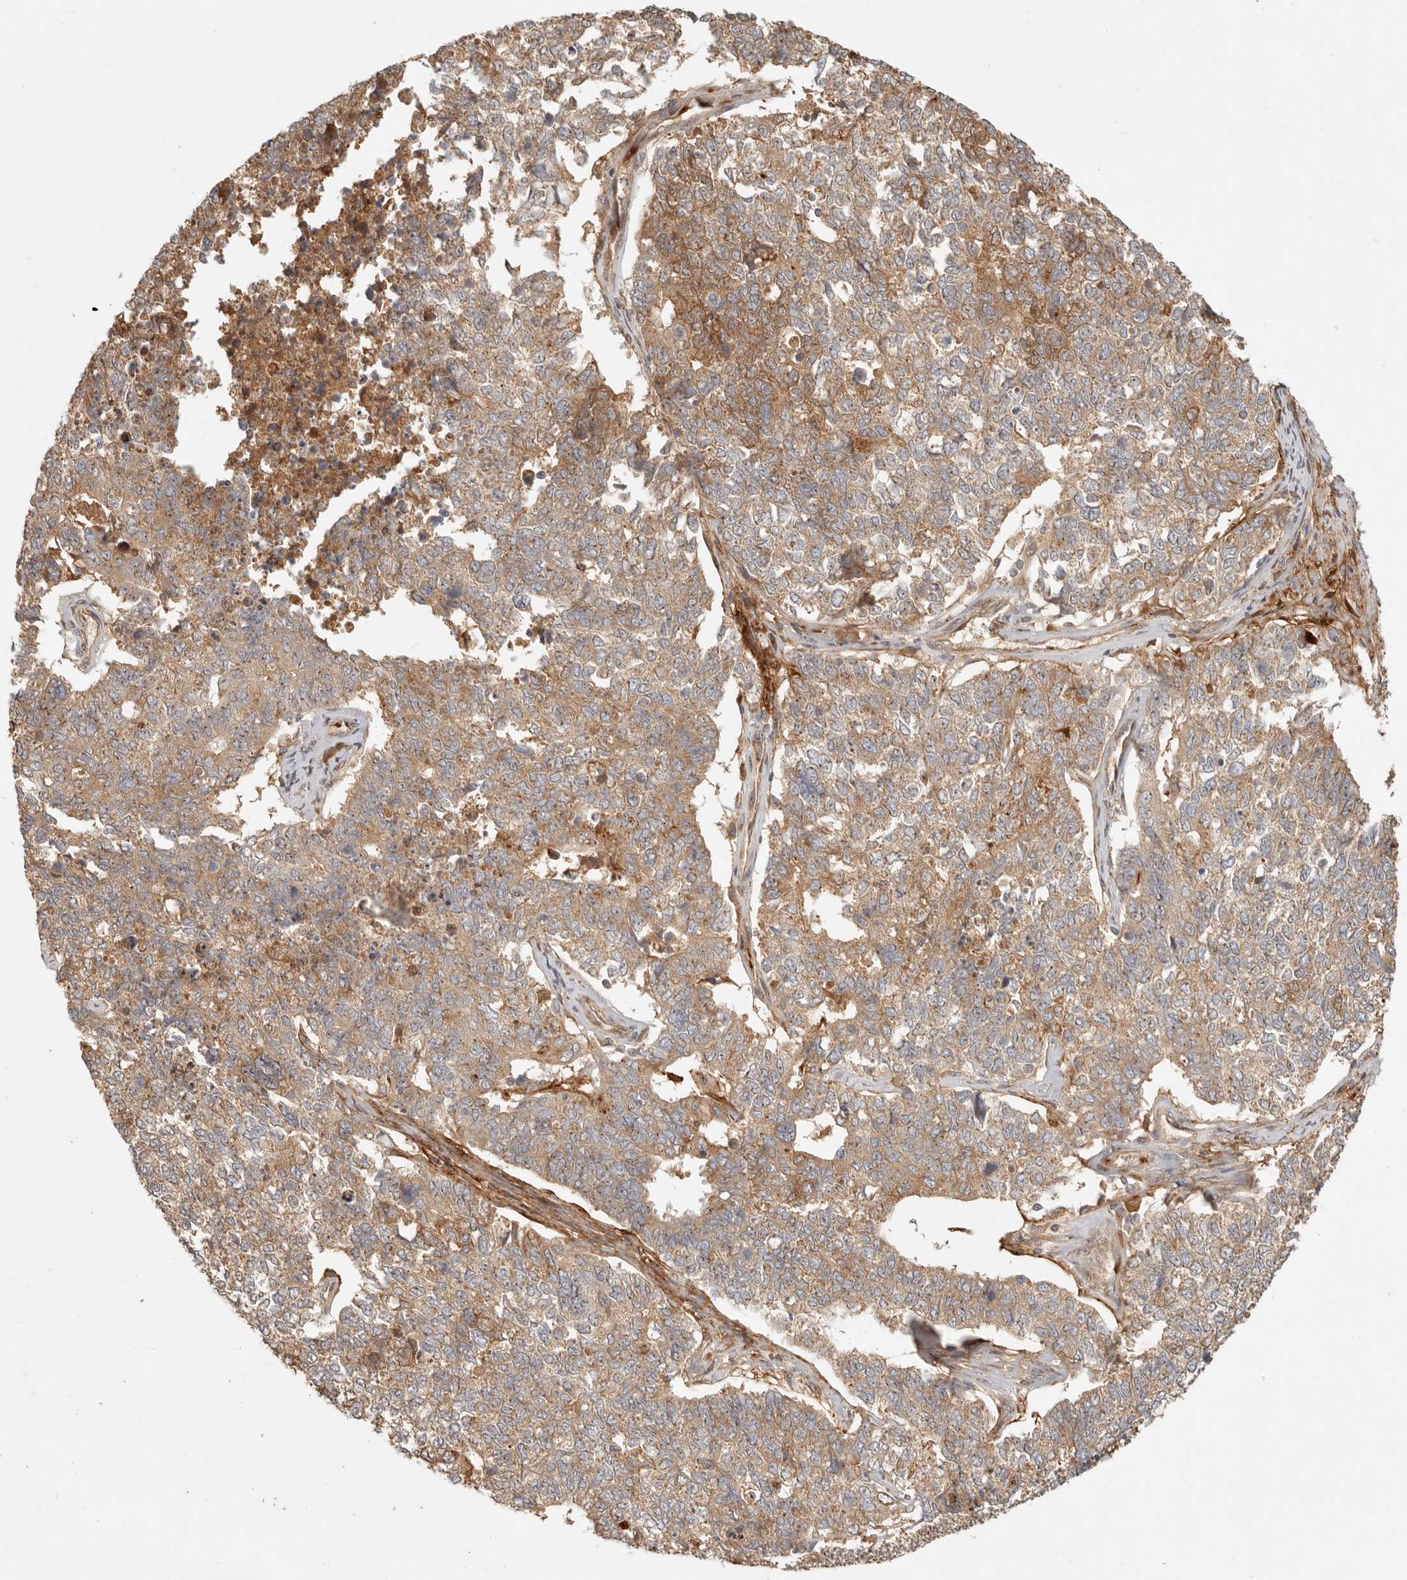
{"staining": {"intensity": "moderate", "quantity": ">75%", "location": "cytoplasmic/membranous"}, "tissue": "cervical cancer", "cell_type": "Tumor cells", "image_type": "cancer", "snomed": [{"axis": "morphology", "description": "Squamous cell carcinoma, NOS"}, {"axis": "topography", "description": "Cervix"}], "caption": "Immunohistochemical staining of human cervical cancer (squamous cell carcinoma) displays moderate cytoplasmic/membranous protein staining in approximately >75% of tumor cells. The staining is performed using DAB (3,3'-diaminobenzidine) brown chromogen to label protein expression. The nuclei are counter-stained blue using hematoxylin.", "gene": "ANKRD61", "patient": {"sex": "female", "age": 63}}